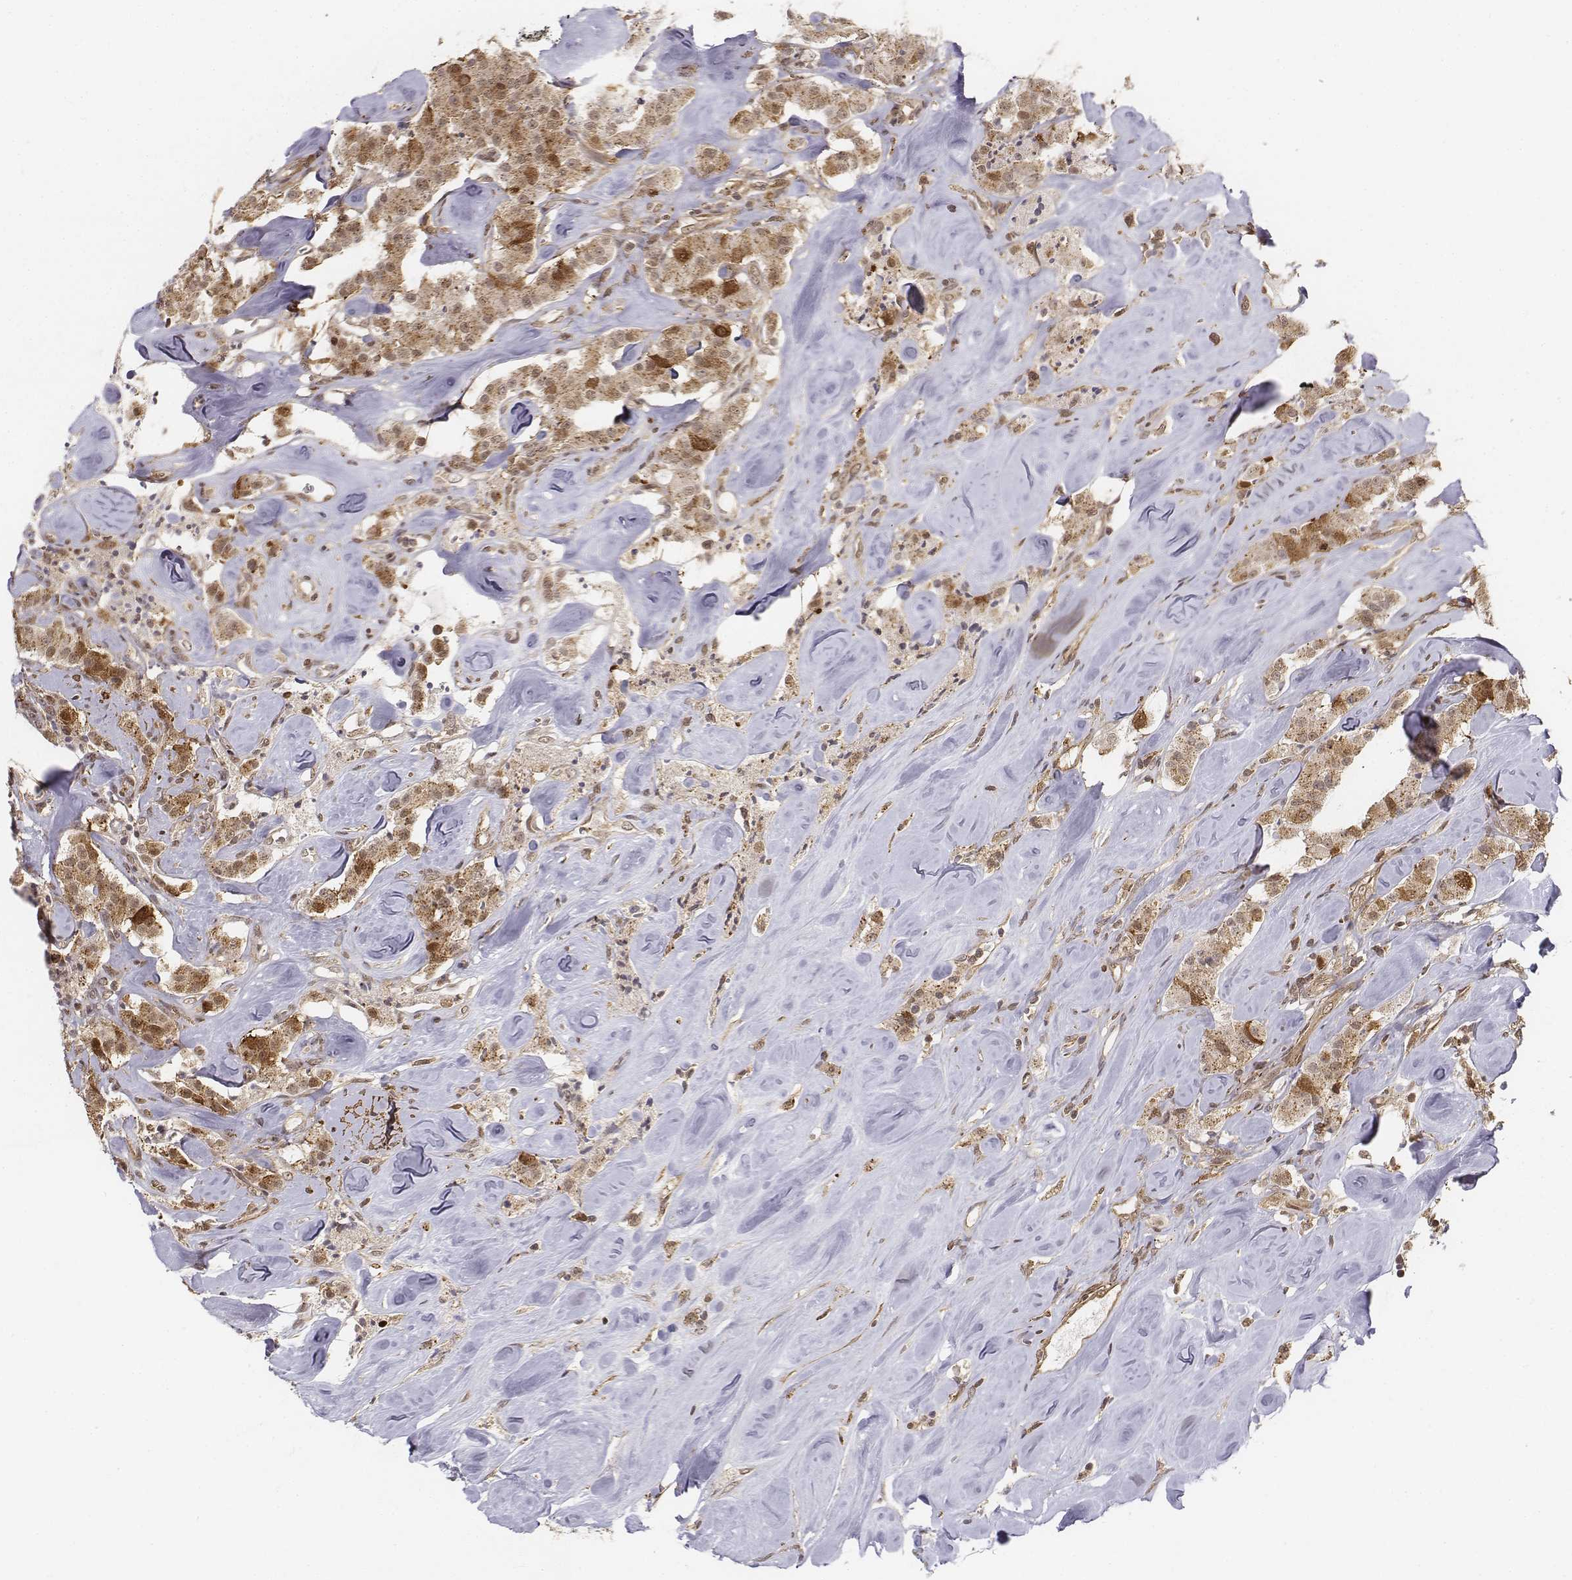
{"staining": {"intensity": "moderate", "quantity": ">75%", "location": "cytoplasmic/membranous"}, "tissue": "carcinoid", "cell_type": "Tumor cells", "image_type": "cancer", "snomed": [{"axis": "morphology", "description": "Carcinoid, malignant, NOS"}, {"axis": "topography", "description": "Pancreas"}], "caption": "IHC micrograph of neoplastic tissue: human carcinoid stained using immunohistochemistry (IHC) shows medium levels of moderate protein expression localized specifically in the cytoplasmic/membranous of tumor cells, appearing as a cytoplasmic/membranous brown color.", "gene": "ZFYVE19", "patient": {"sex": "male", "age": 41}}